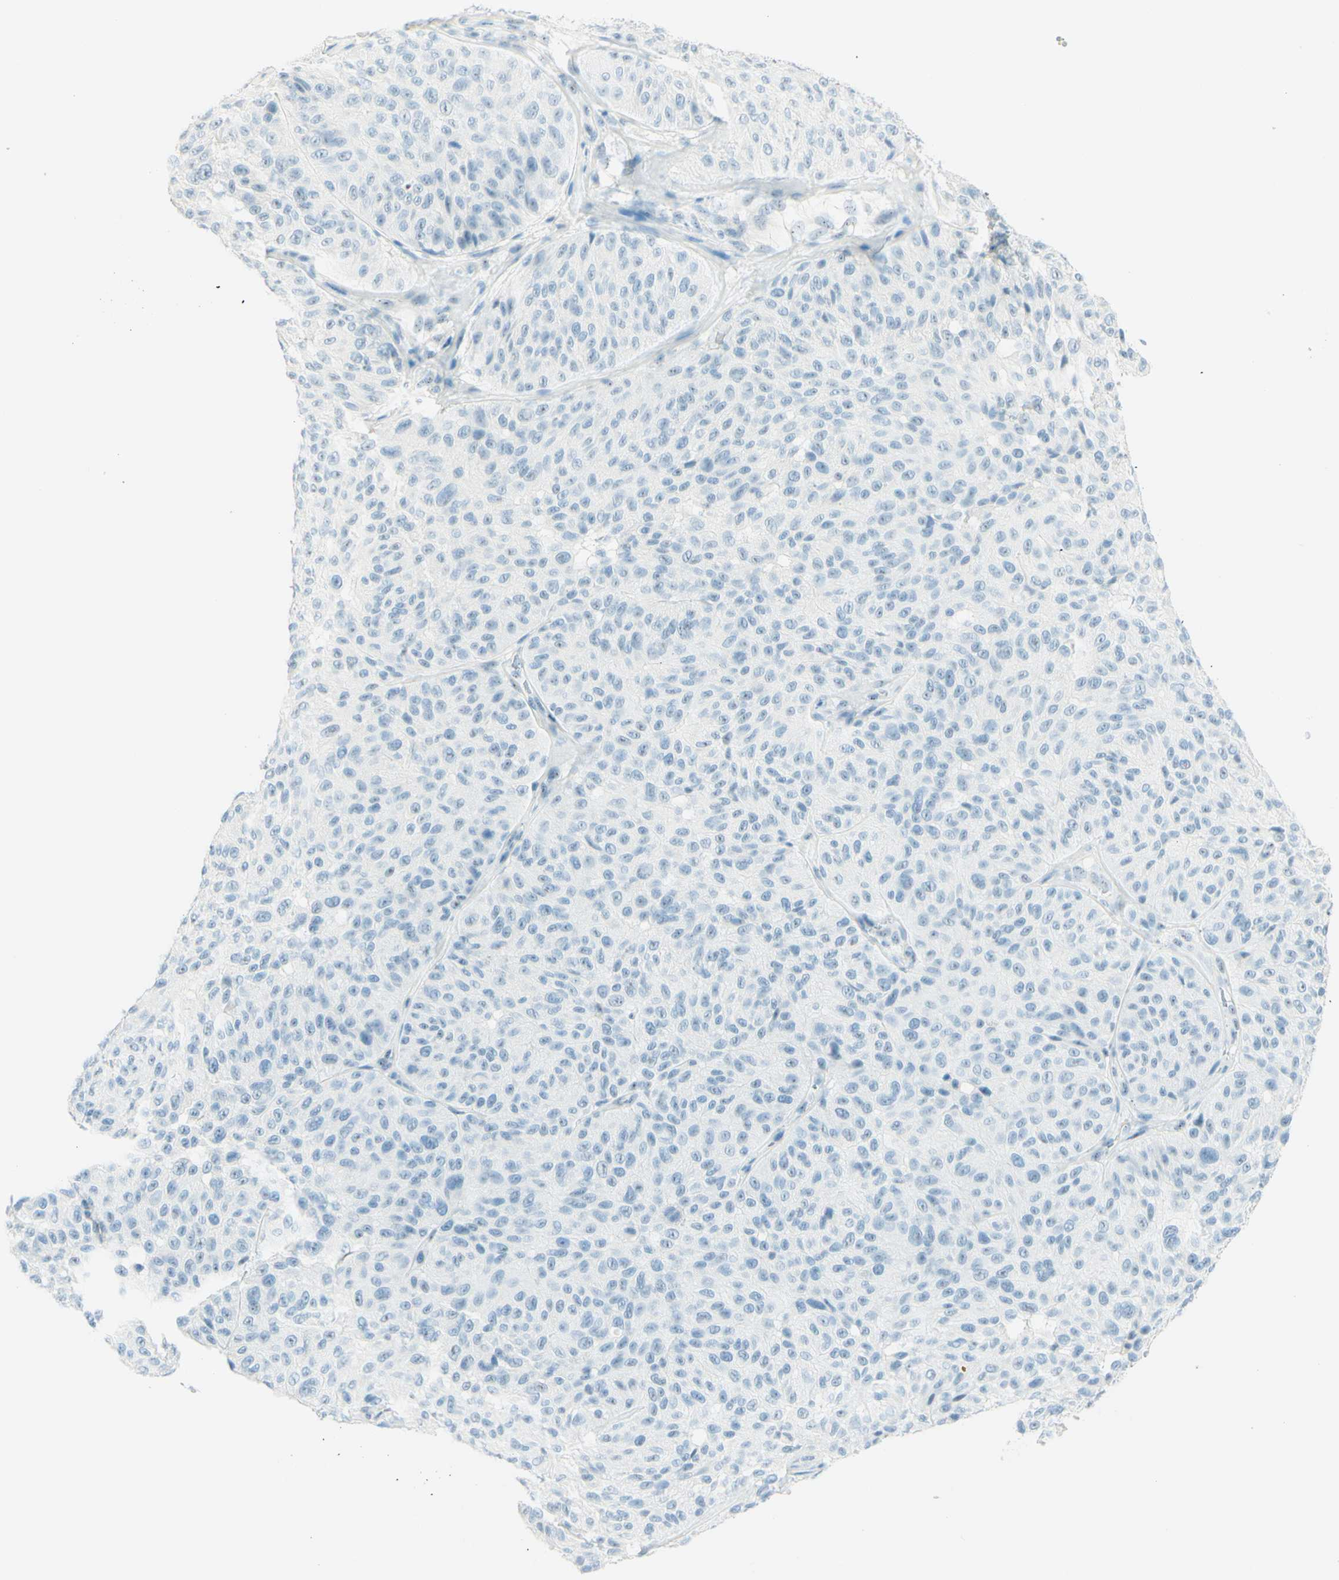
{"staining": {"intensity": "negative", "quantity": "none", "location": "none"}, "tissue": "melanoma", "cell_type": "Tumor cells", "image_type": "cancer", "snomed": [{"axis": "morphology", "description": "Malignant melanoma, NOS"}, {"axis": "topography", "description": "Skin"}], "caption": "Melanoma was stained to show a protein in brown. There is no significant staining in tumor cells.", "gene": "FMR1NB", "patient": {"sex": "female", "age": 46}}